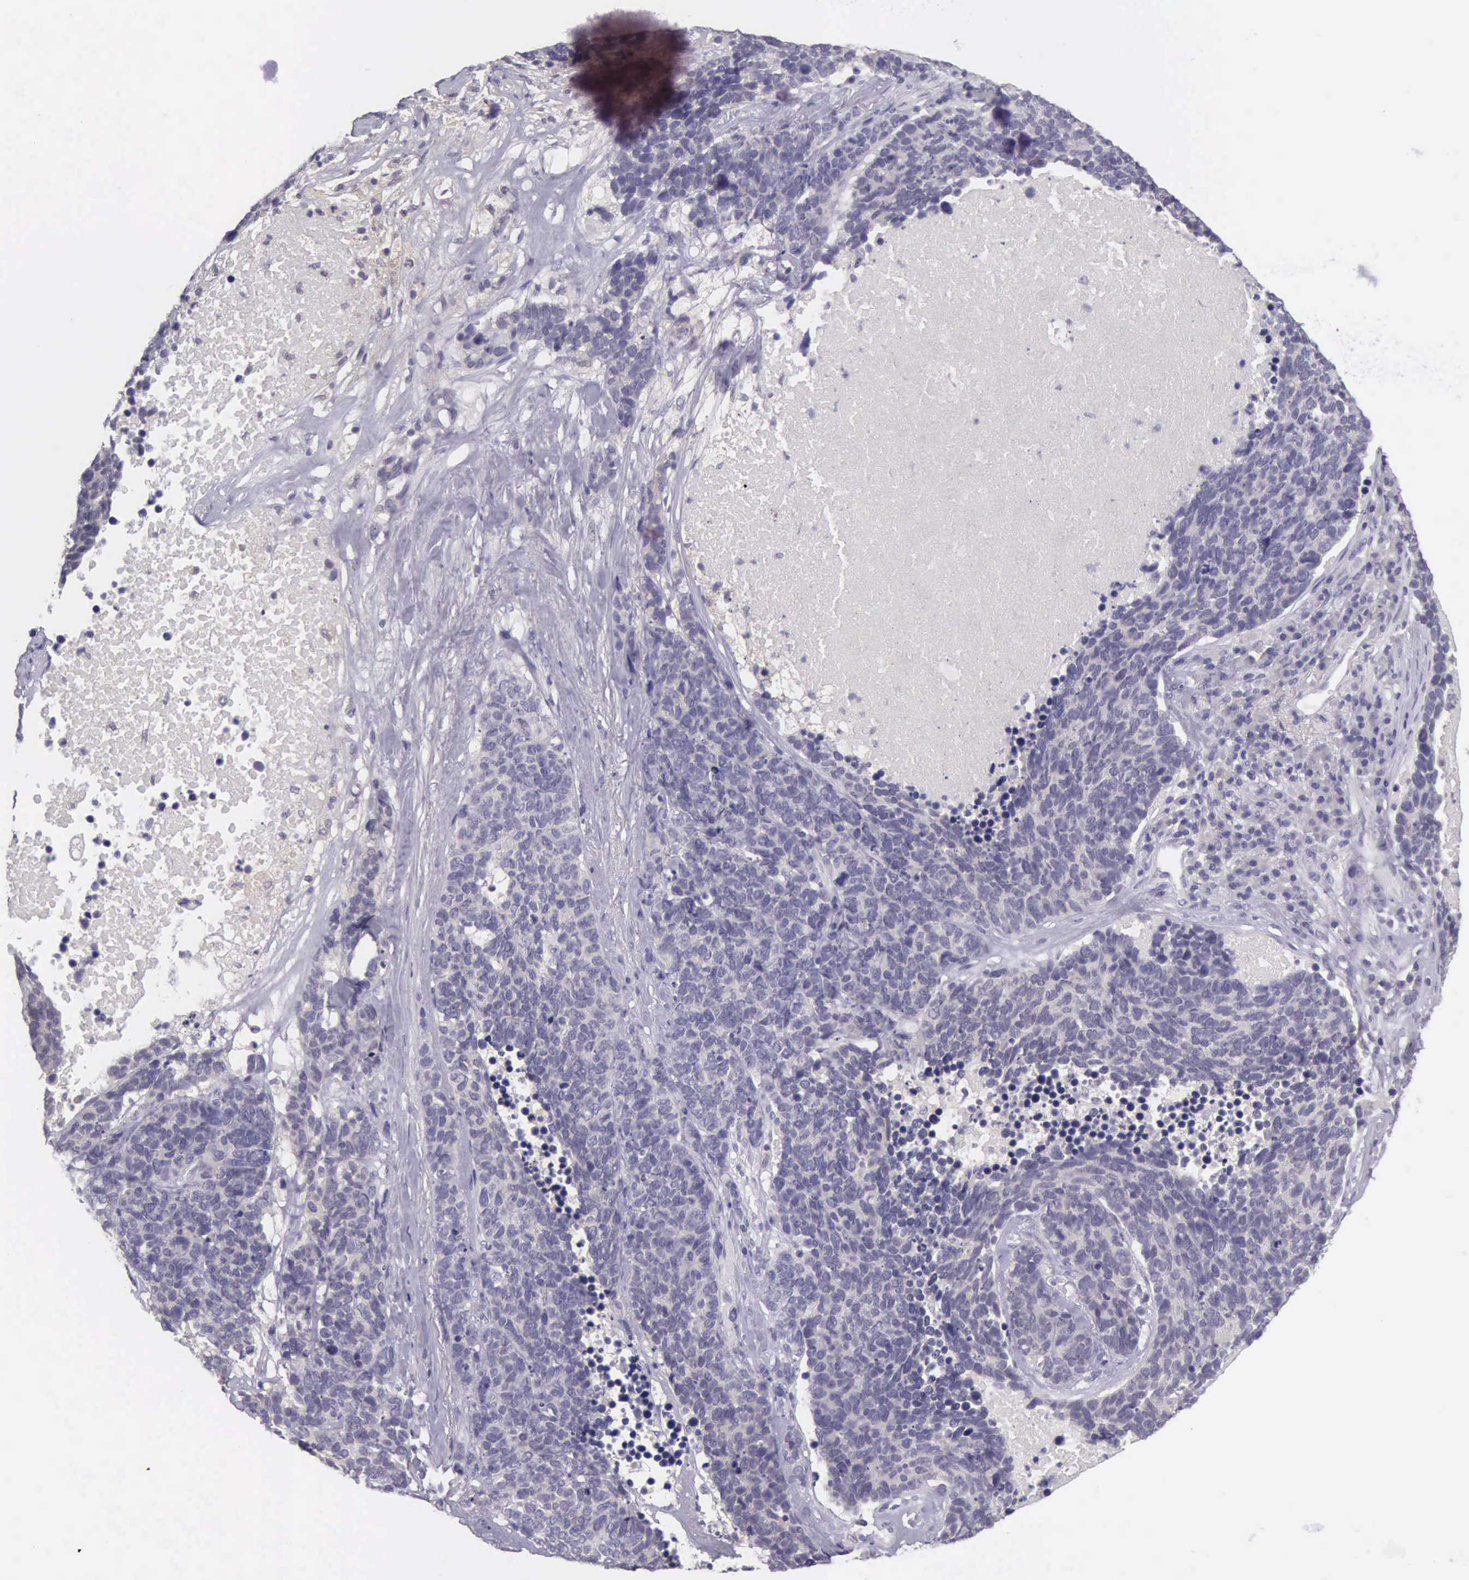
{"staining": {"intensity": "negative", "quantity": "none", "location": "none"}, "tissue": "lung cancer", "cell_type": "Tumor cells", "image_type": "cancer", "snomed": [{"axis": "morphology", "description": "Neoplasm, malignant, NOS"}, {"axis": "topography", "description": "Lung"}], "caption": "High power microscopy micrograph of an immunohistochemistry (IHC) image of neoplasm (malignant) (lung), revealing no significant expression in tumor cells.", "gene": "ARNT2", "patient": {"sex": "female", "age": 75}}